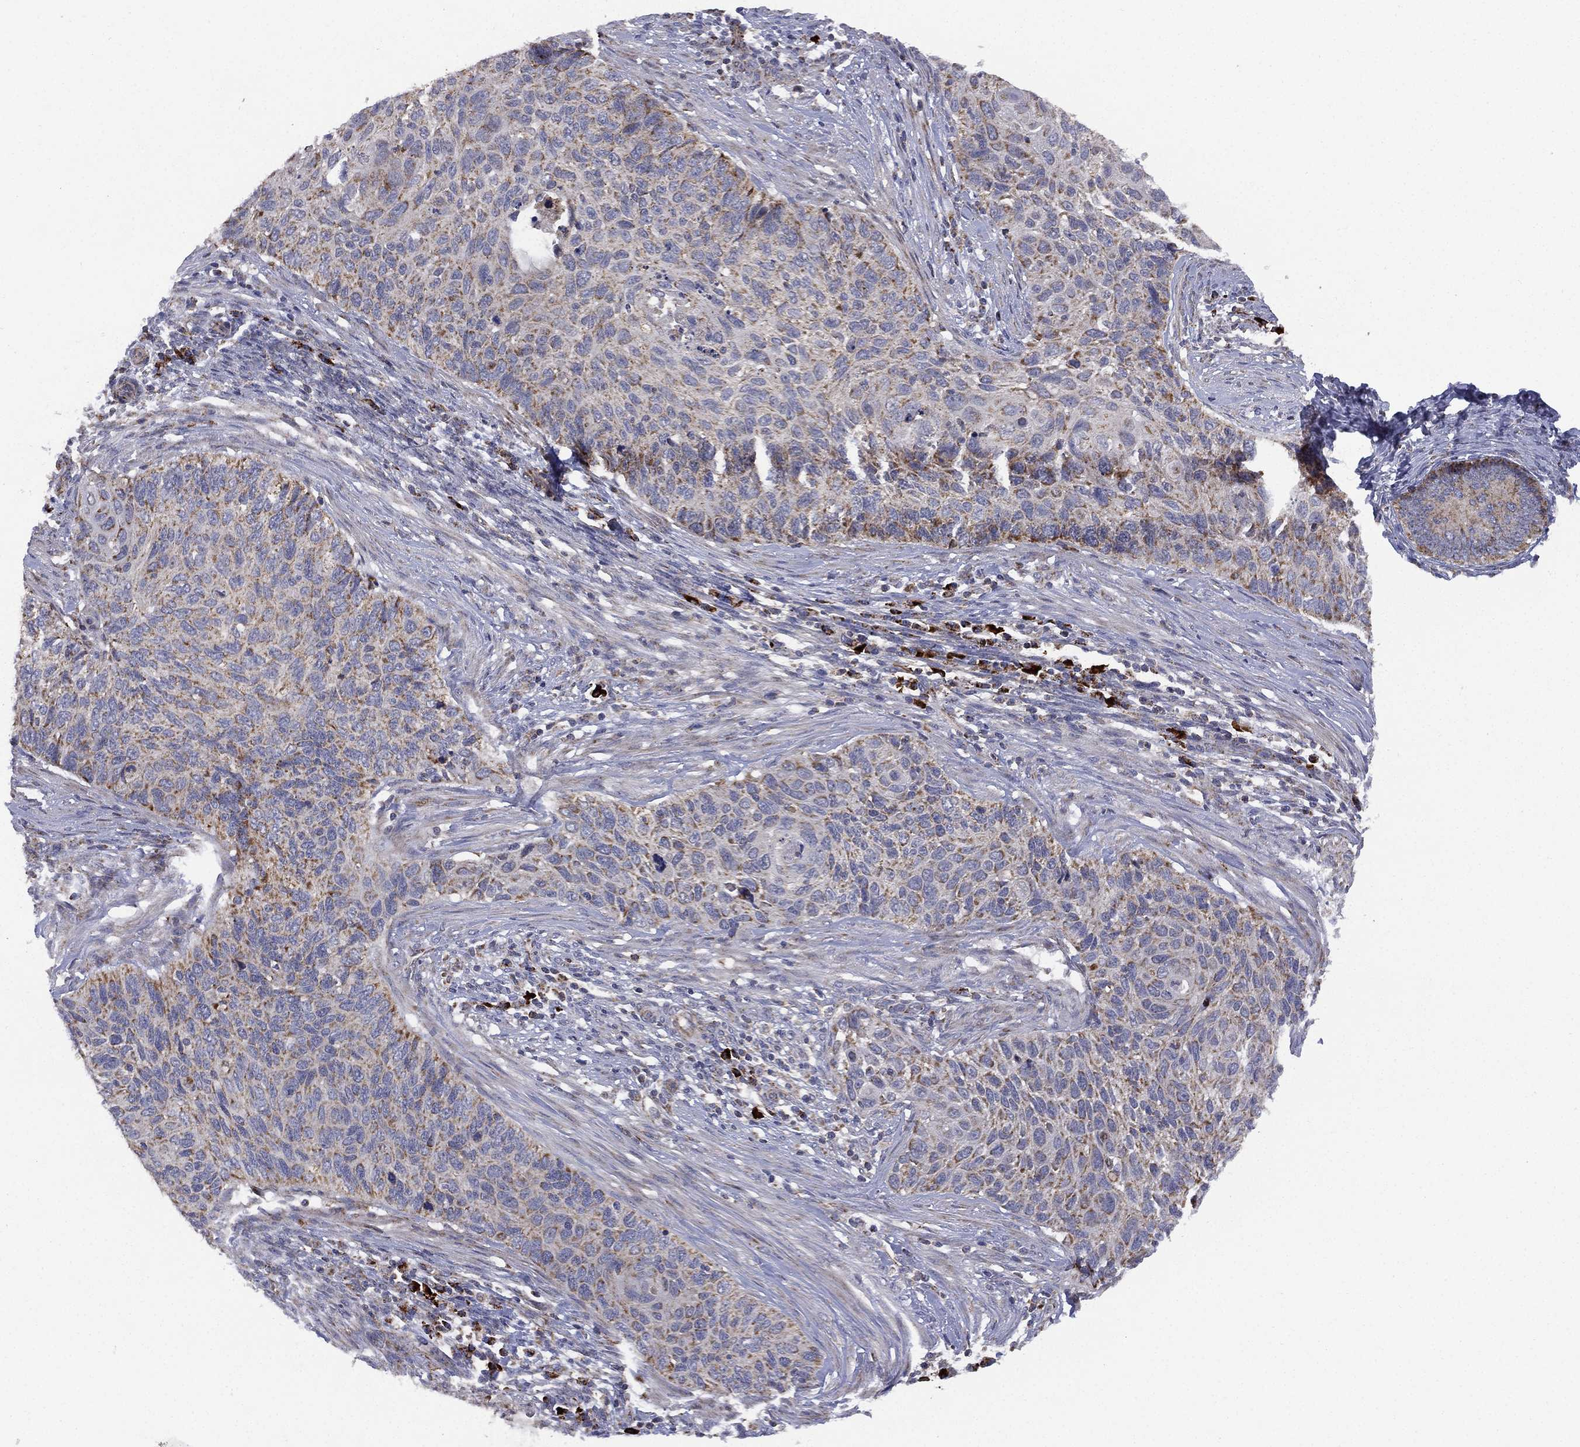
{"staining": {"intensity": "moderate", "quantity": "25%-75%", "location": "cytoplasmic/membranous"}, "tissue": "cervical cancer", "cell_type": "Tumor cells", "image_type": "cancer", "snomed": [{"axis": "morphology", "description": "Squamous cell carcinoma, NOS"}, {"axis": "topography", "description": "Cervix"}], "caption": "Cervical cancer tissue shows moderate cytoplasmic/membranous positivity in approximately 25%-75% of tumor cells, visualized by immunohistochemistry.", "gene": "PPP2R5A", "patient": {"sex": "female", "age": 70}}